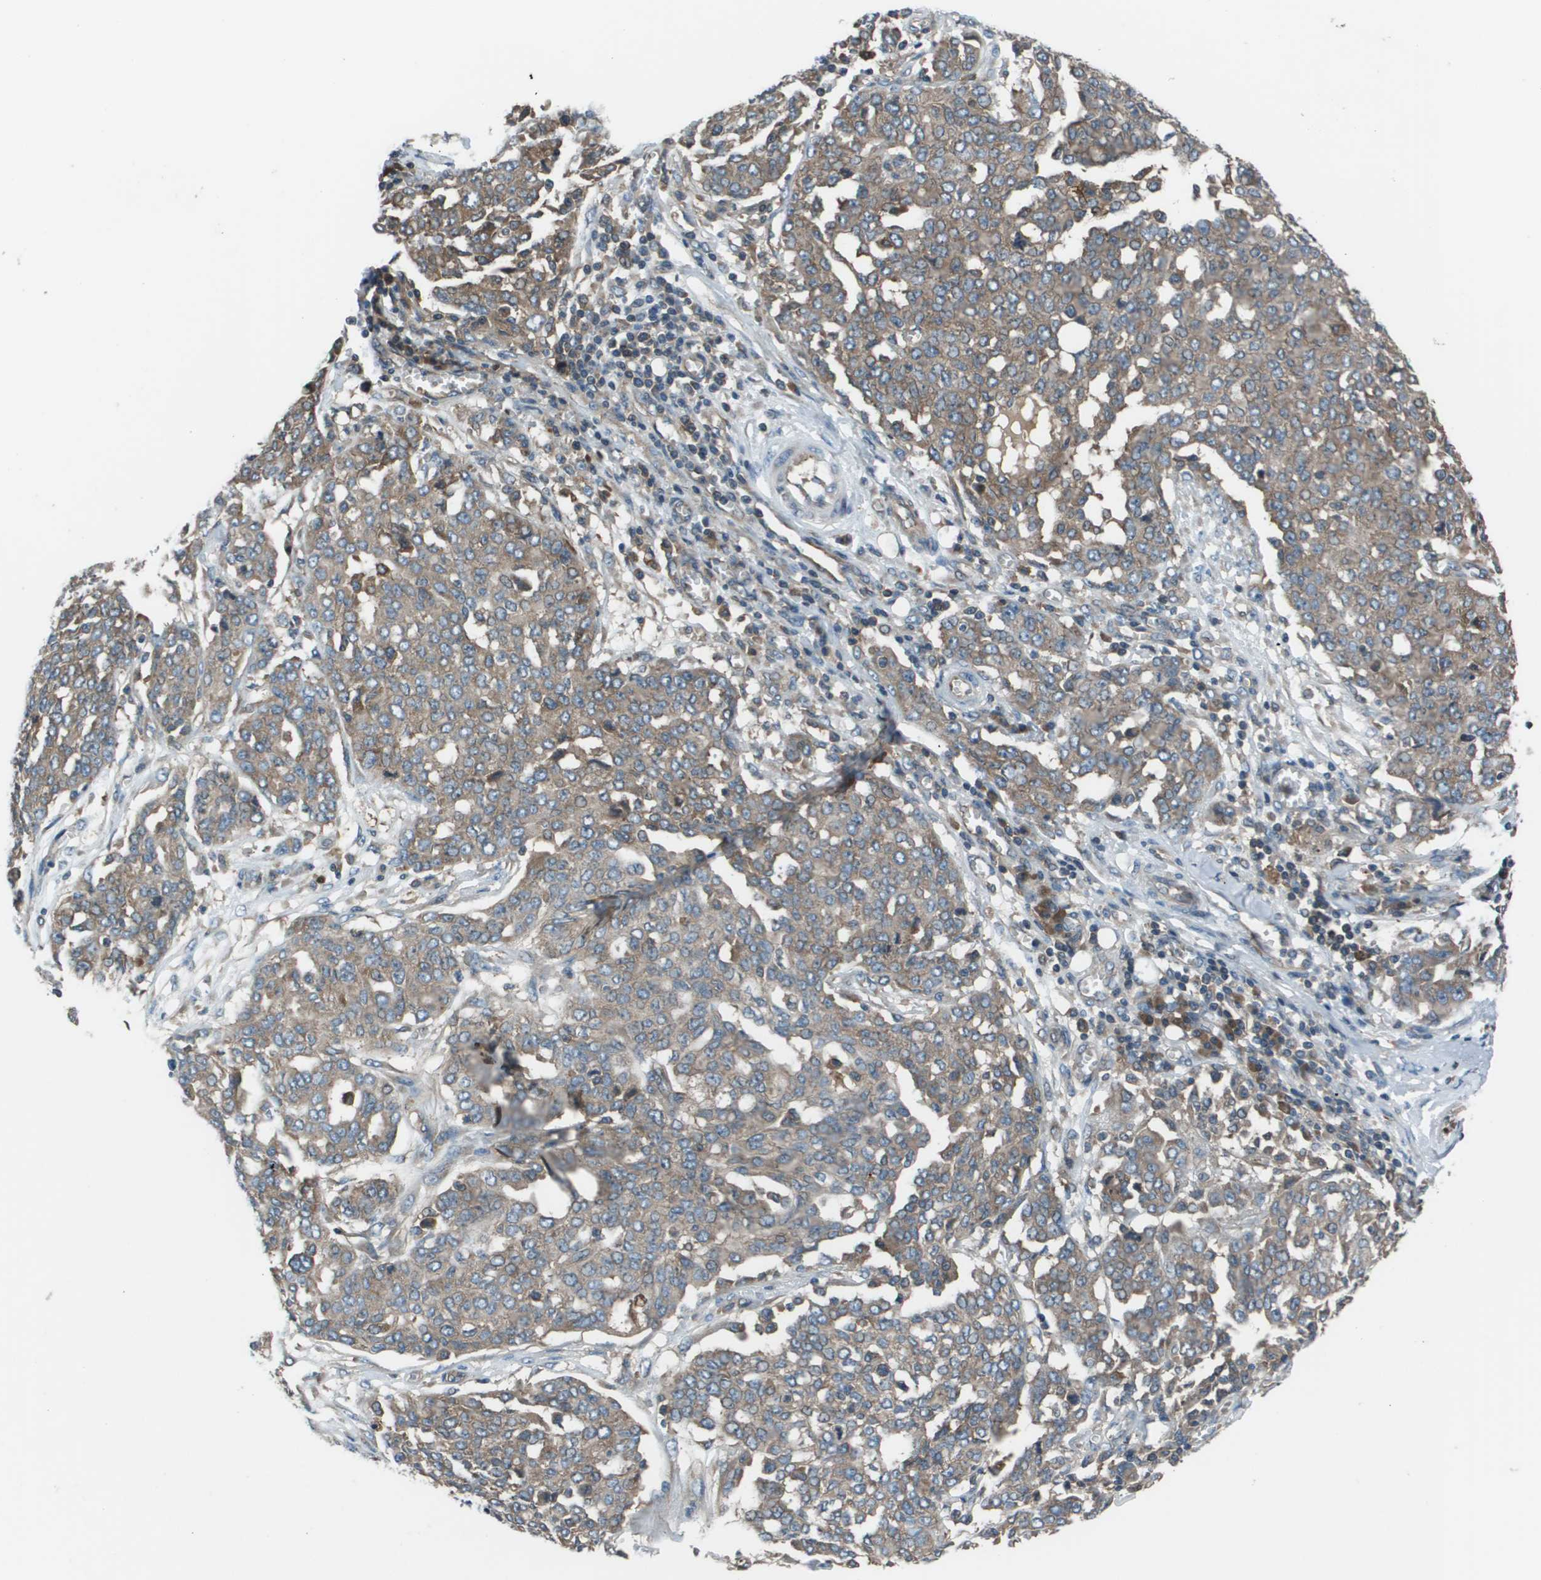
{"staining": {"intensity": "moderate", "quantity": ">75%", "location": "cytoplasmic/membranous"}, "tissue": "ovarian cancer", "cell_type": "Tumor cells", "image_type": "cancer", "snomed": [{"axis": "morphology", "description": "Cystadenocarcinoma, serous, NOS"}, {"axis": "topography", "description": "Soft tissue"}, {"axis": "topography", "description": "Ovary"}], "caption": "IHC (DAB (3,3'-diaminobenzidine)) staining of ovarian cancer shows moderate cytoplasmic/membranous protein staining in about >75% of tumor cells.", "gene": "EIF3B", "patient": {"sex": "female", "age": 57}}